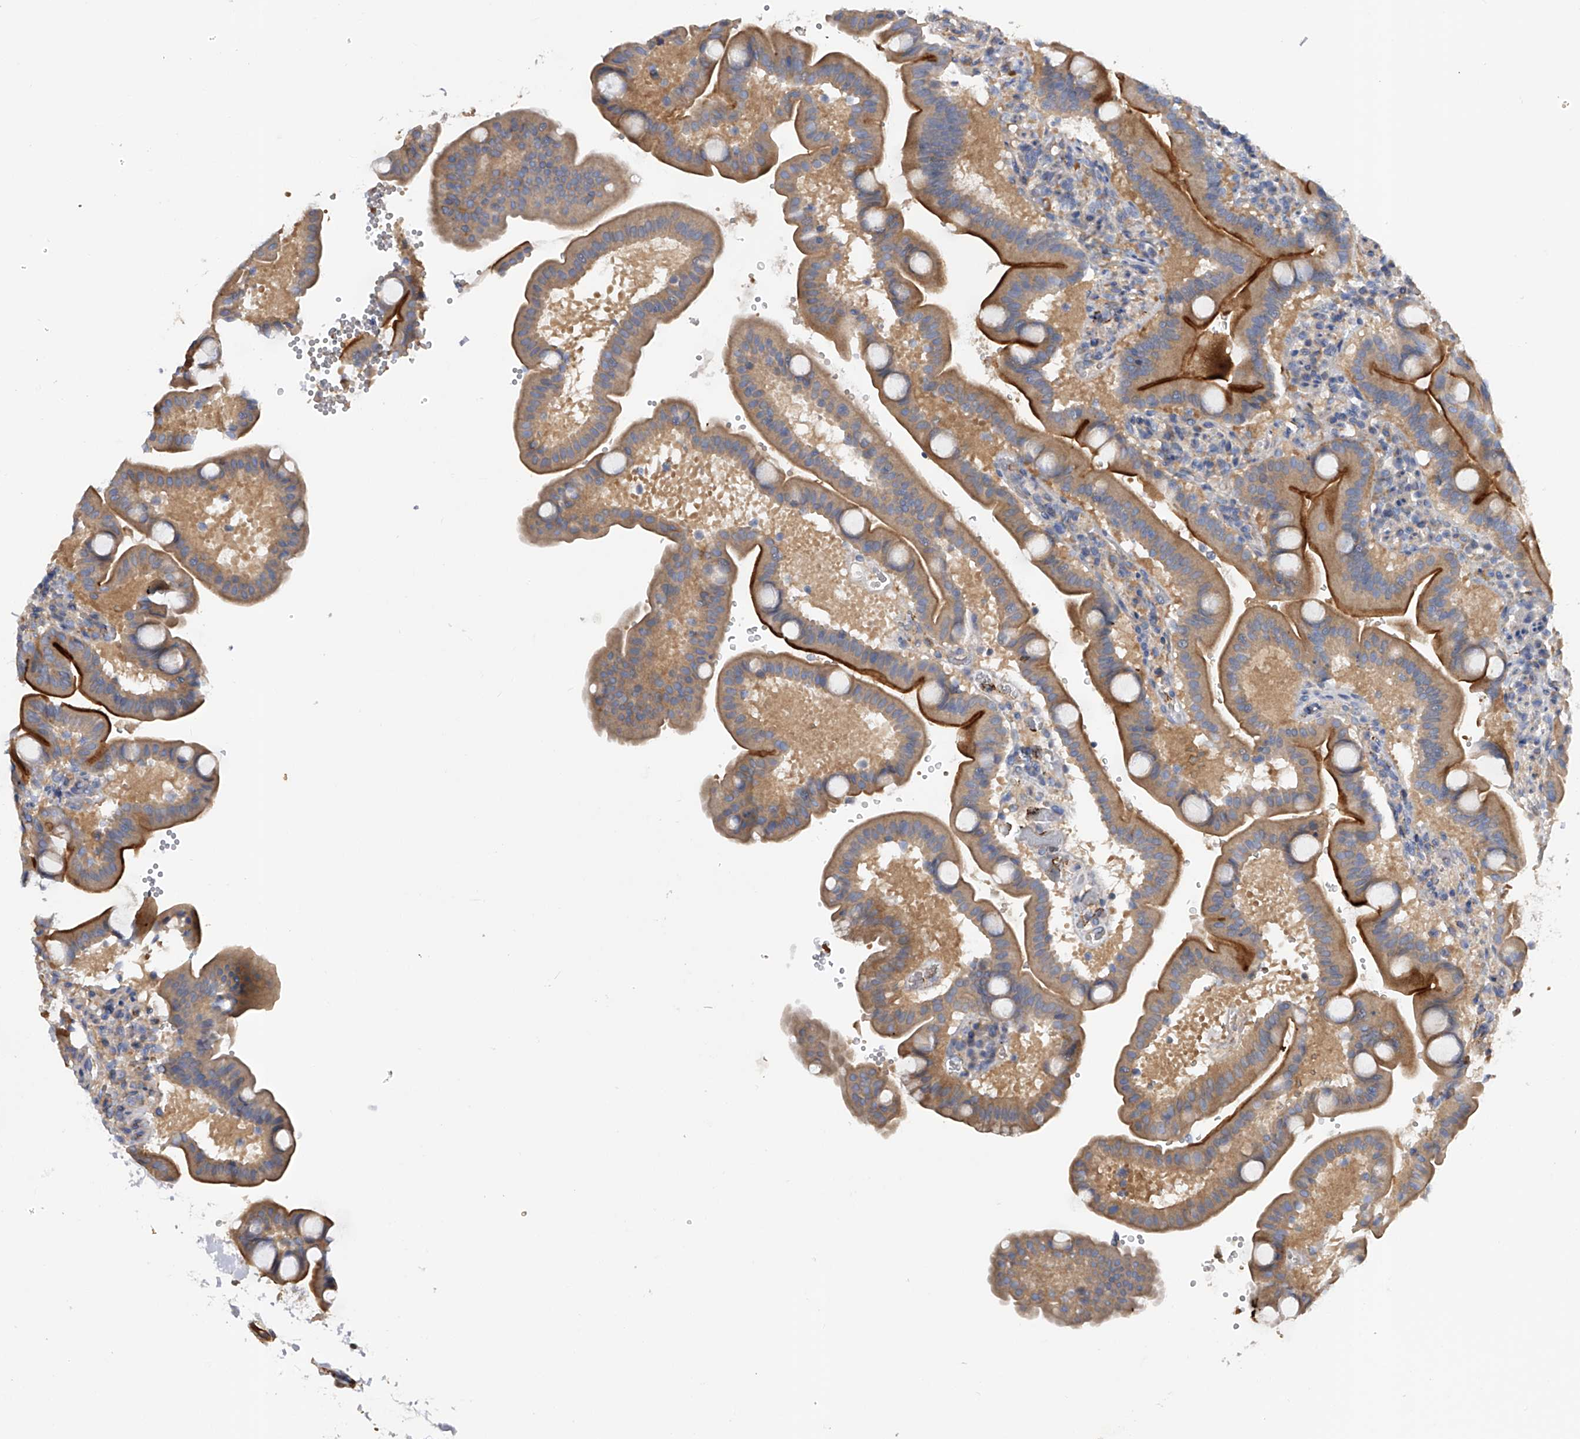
{"staining": {"intensity": "moderate", "quantity": "25%-75%", "location": "cytoplasmic/membranous"}, "tissue": "duodenum", "cell_type": "Glandular cells", "image_type": "normal", "snomed": [{"axis": "morphology", "description": "Normal tissue, NOS"}, {"axis": "topography", "description": "Duodenum"}], "caption": "A medium amount of moderate cytoplasmic/membranous positivity is identified in approximately 25%-75% of glandular cells in benign duodenum.", "gene": "RWDD2A", "patient": {"sex": "male", "age": 54}}